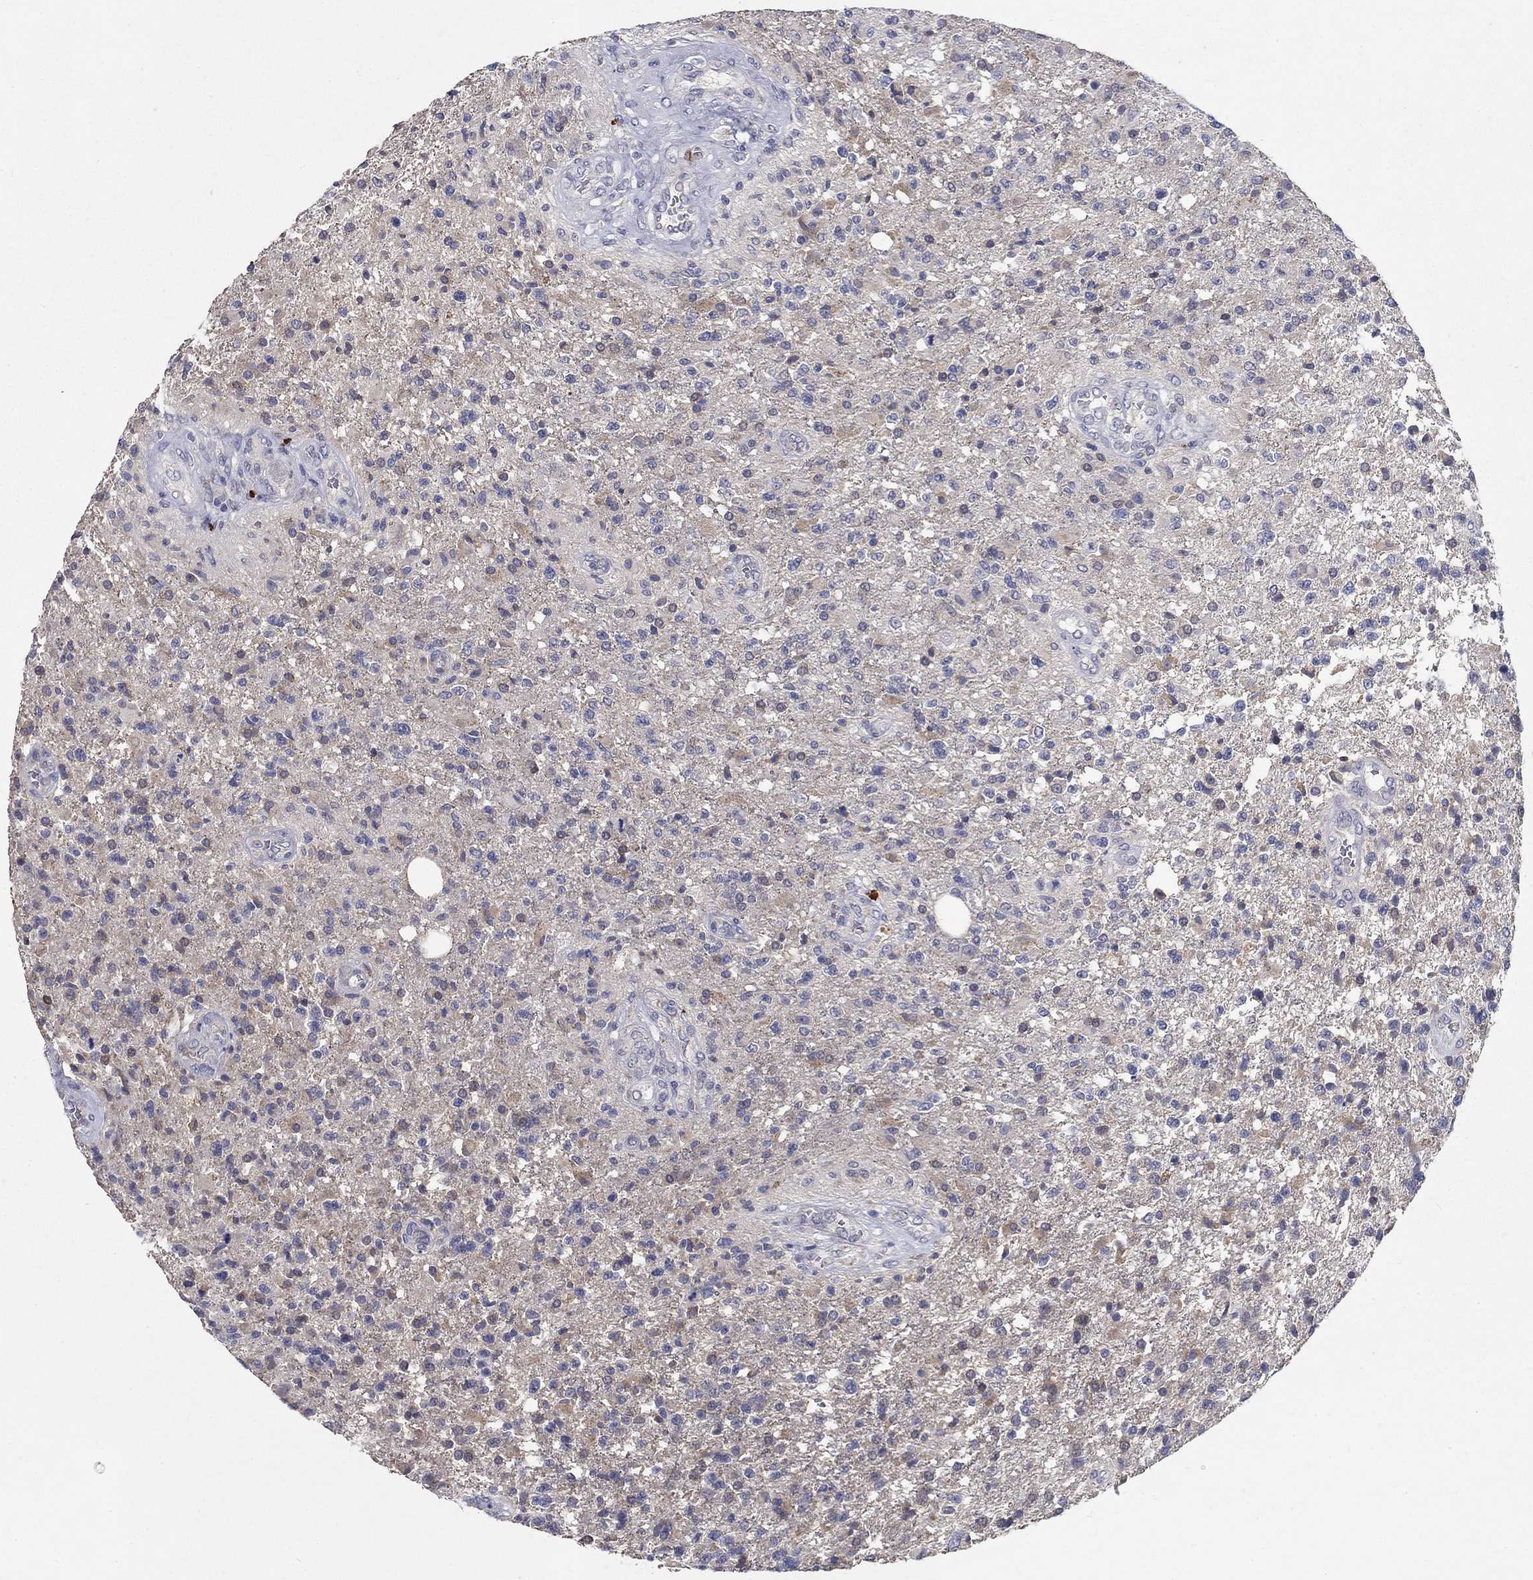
{"staining": {"intensity": "negative", "quantity": "none", "location": "none"}, "tissue": "glioma", "cell_type": "Tumor cells", "image_type": "cancer", "snomed": [{"axis": "morphology", "description": "Glioma, malignant, High grade"}, {"axis": "topography", "description": "Brain"}], "caption": "This is a photomicrograph of IHC staining of malignant glioma (high-grade), which shows no staining in tumor cells.", "gene": "PROZ", "patient": {"sex": "male", "age": 56}}